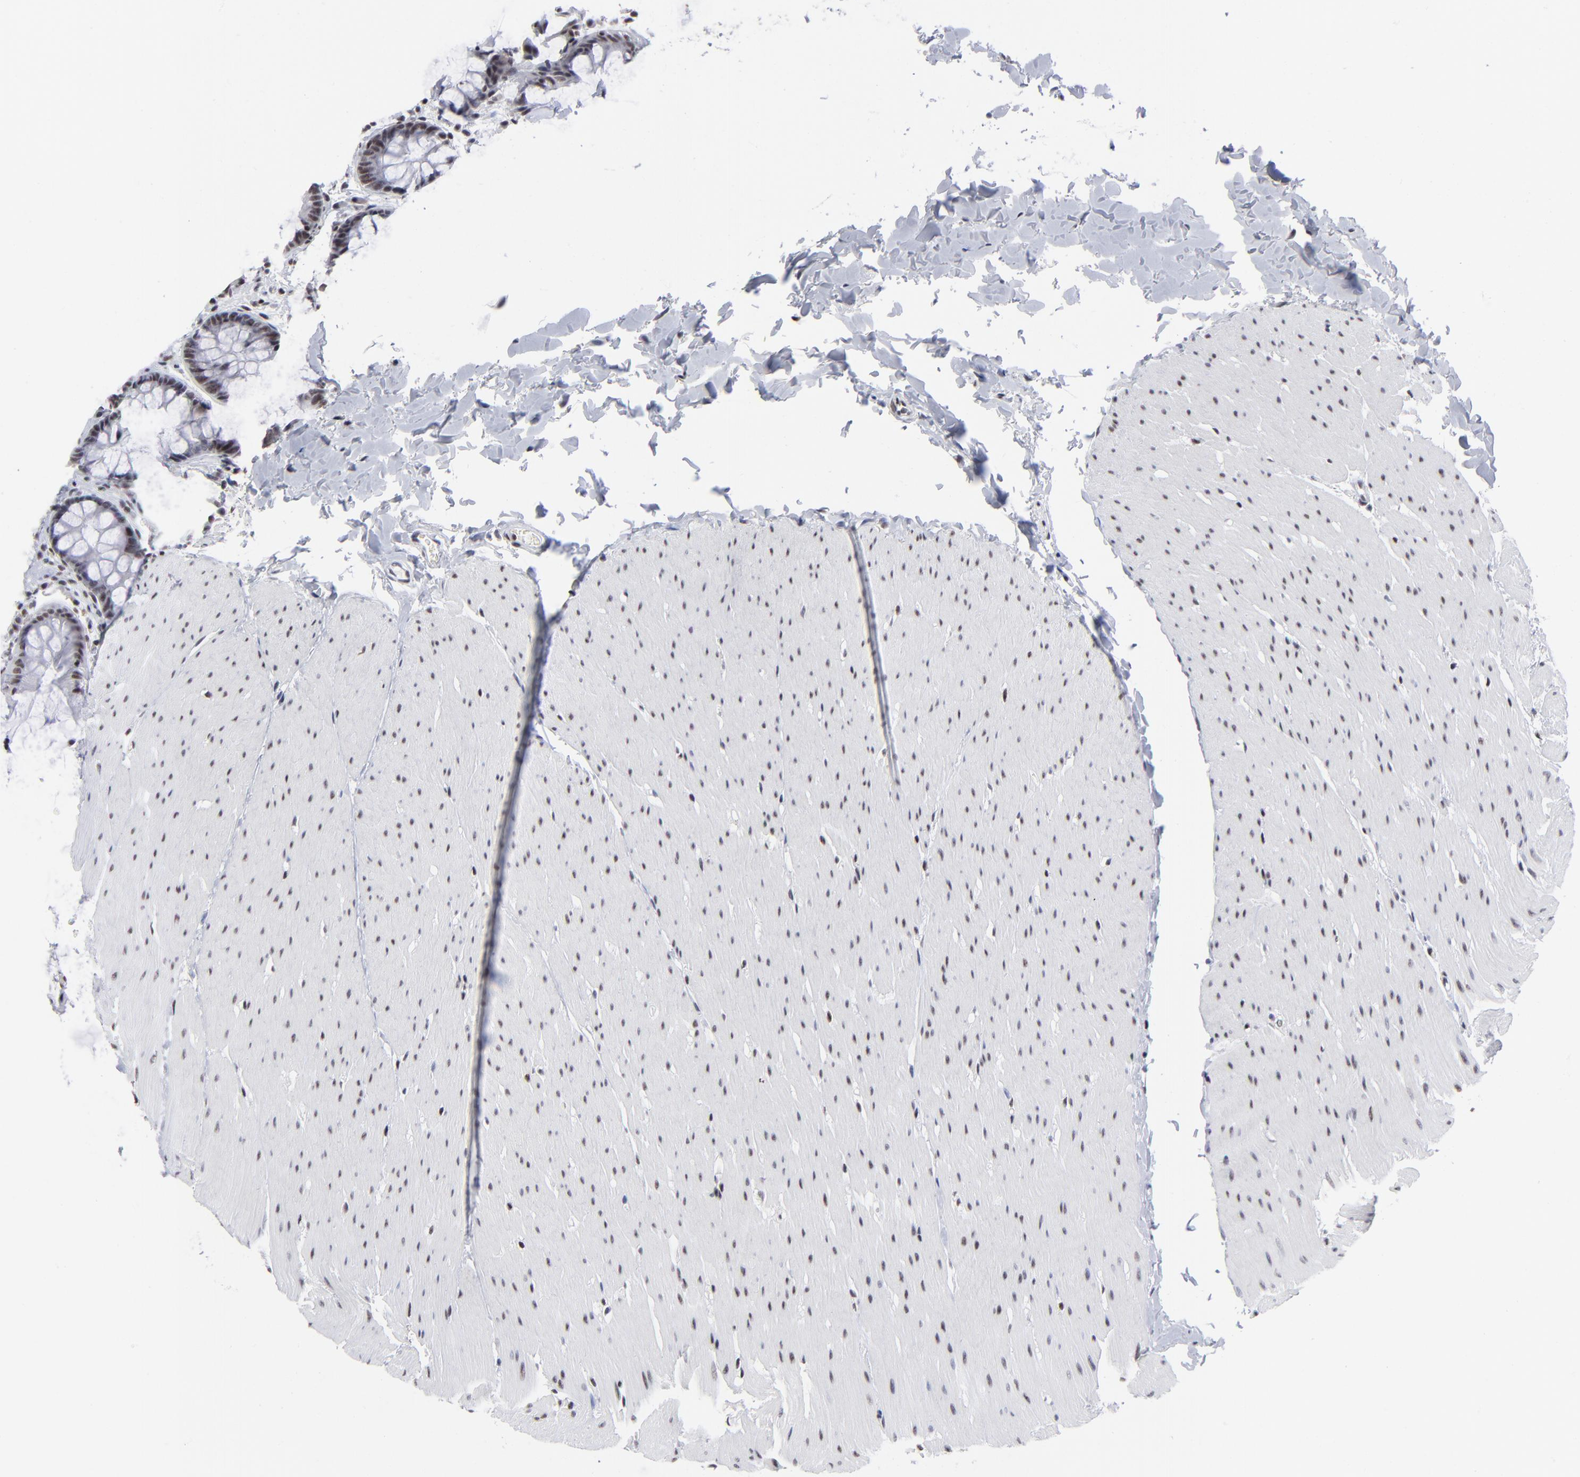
{"staining": {"intensity": "weak", "quantity": ">75%", "location": "nuclear"}, "tissue": "colon", "cell_type": "Endothelial cells", "image_type": "normal", "snomed": [{"axis": "morphology", "description": "Normal tissue, NOS"}, {"axis": "topography", "description": "Smooth muscle"}, {"axis": "topography", "description": "Colon"}], "caption": "A histopathology image of human colon stained for a protein reveals weak nuclear brown staining in endothelial cells.", "gene": "SP2", "patient": {"sex": "male", "age": 67}}